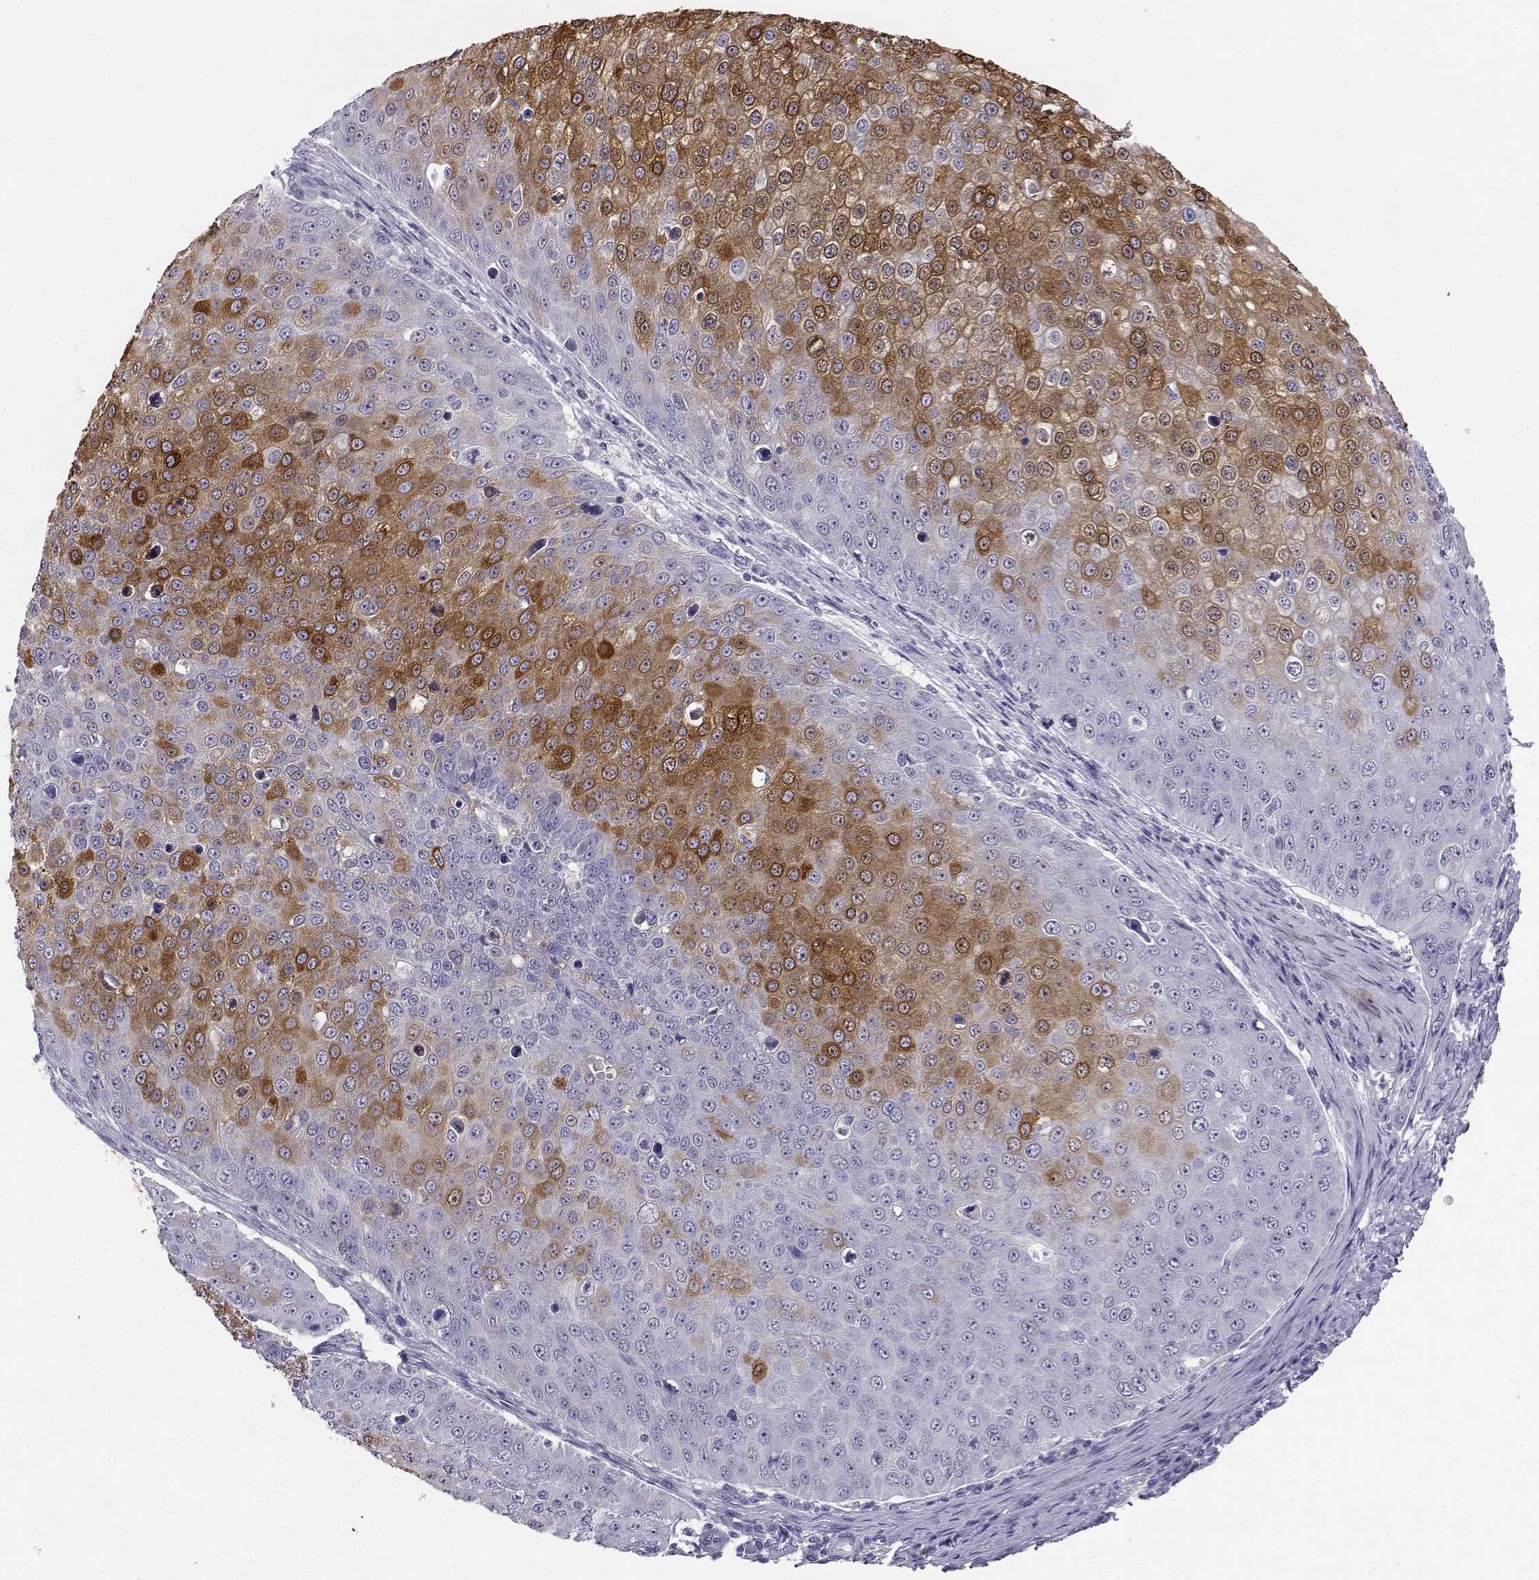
{"staining": {"intensity": "strong", "quantity": "25%-75%", "location": "cytoplasmic/membranous"}, "tissue": "skin cancer", "cell_type": "Tumor cells", "image_type": "cancer", "snomed": [{"axis": "morphology", "description": "Squamous cell carcinoma, NOS"}, {"axis": "topography", "description": "Skin"}], "caption": "Immunohistochemistry micrograph of human skin squamous cell carcinoma stained for a protein (brown), which shows high levels of strong cytoplasmic/membranous positivity in about 25%-75% of tumor cells.", "gene": "ENDOU", "patient": {"sex": "male", "age": 71}}